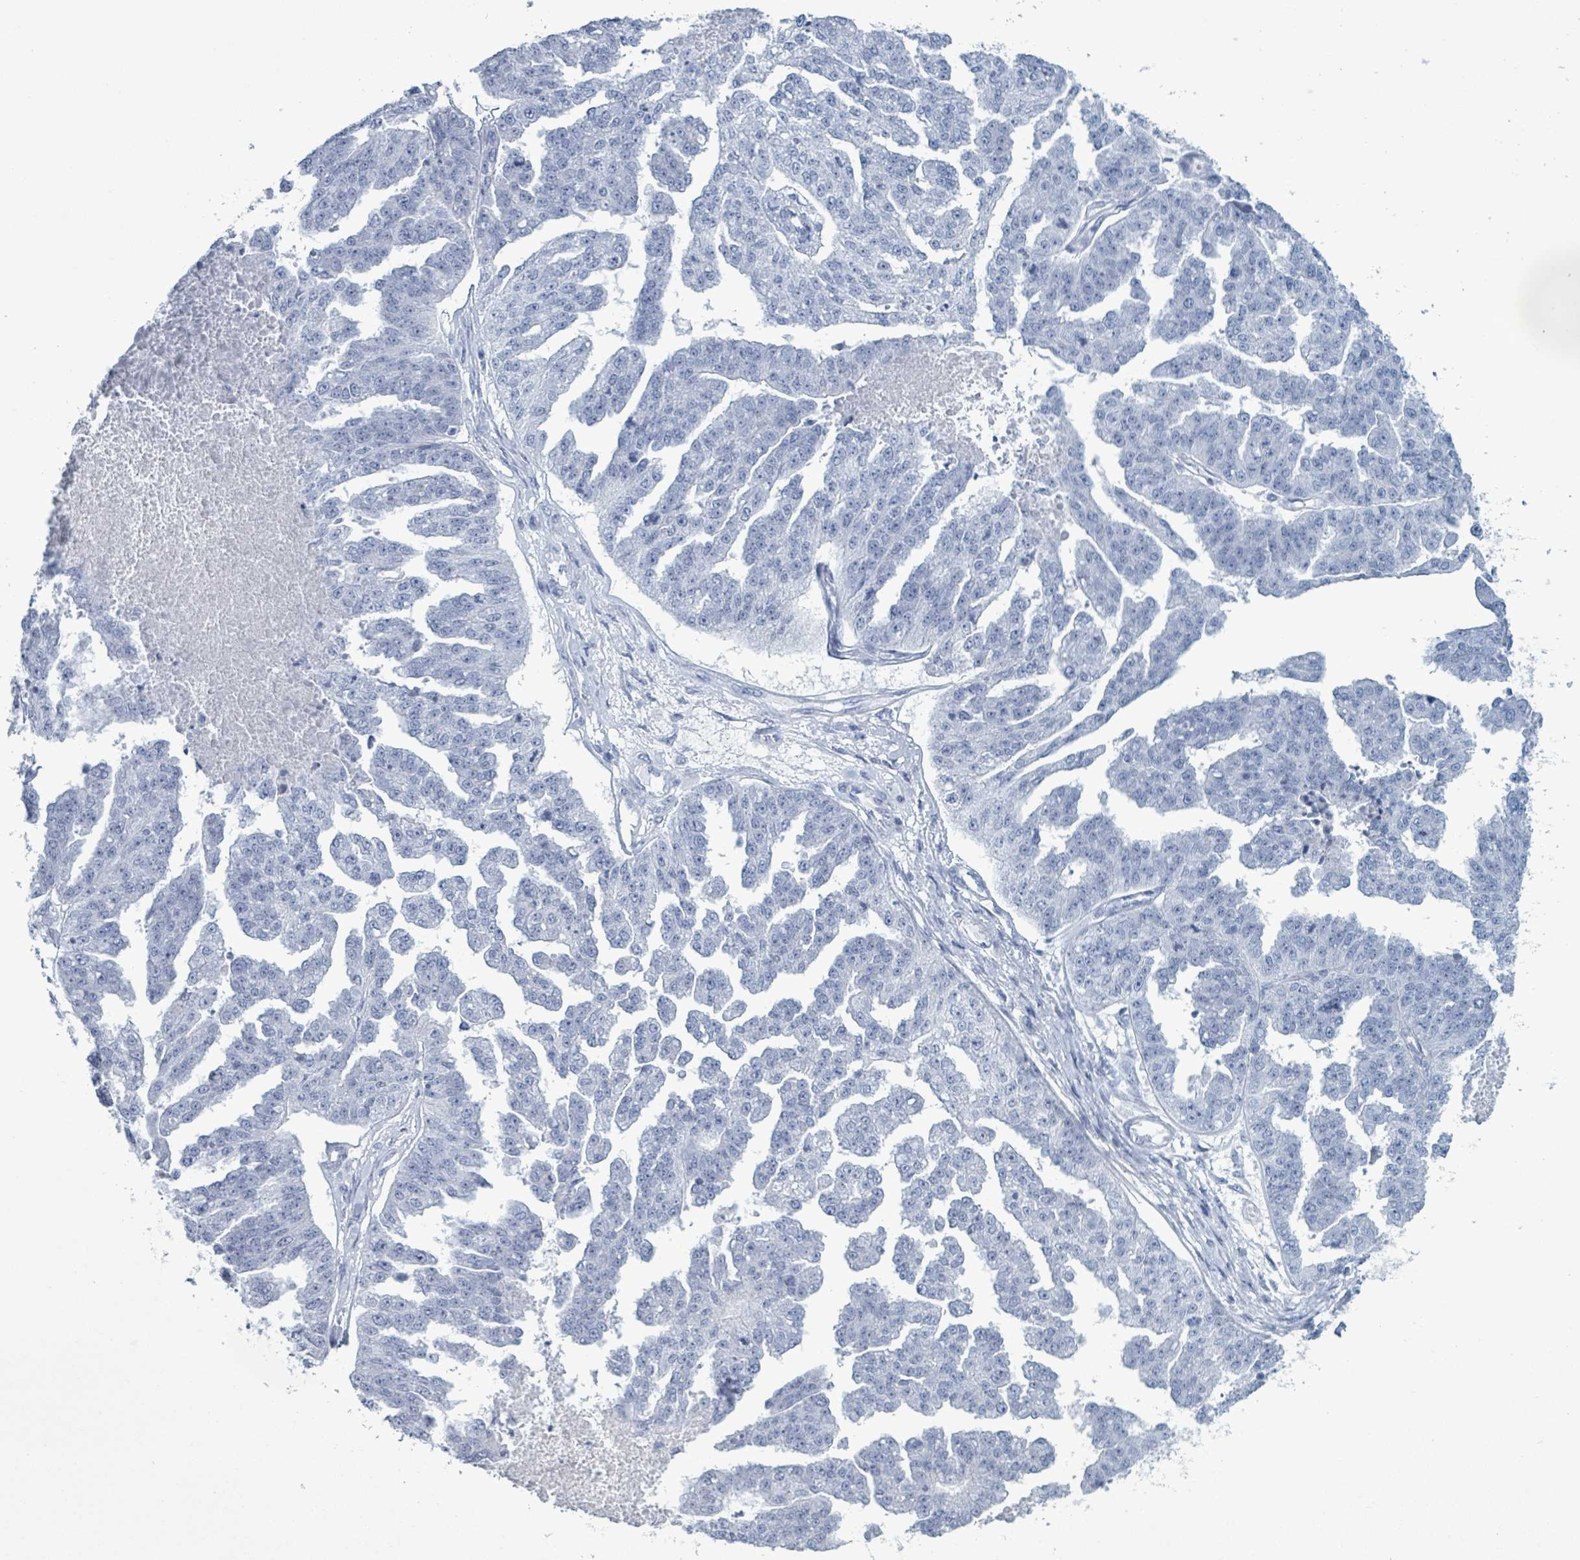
{"staining": {"intensity": "negative", "quantity": "none", "location": "none"}, "tissue": "ovarian cancer", "cell_type": "Tumor cells", "image_type": "cancer", "snomed": [{"axis": "morphology", "description": "Cystadenocarcinoma, serous, NOS"}, {"axis": "topography", "description": "Ovary"}], "caption": "Immunohistochemistry of serous cystadenocarcinoma (ovarian) displays no staining in tumor cells. Brightfield microscopy of IHC stained with DAB (brown) and hematoxylin (blue), captured at high magnification.", "gene": "ZNF771", "patient": {"sex": "female", "age": 58}}